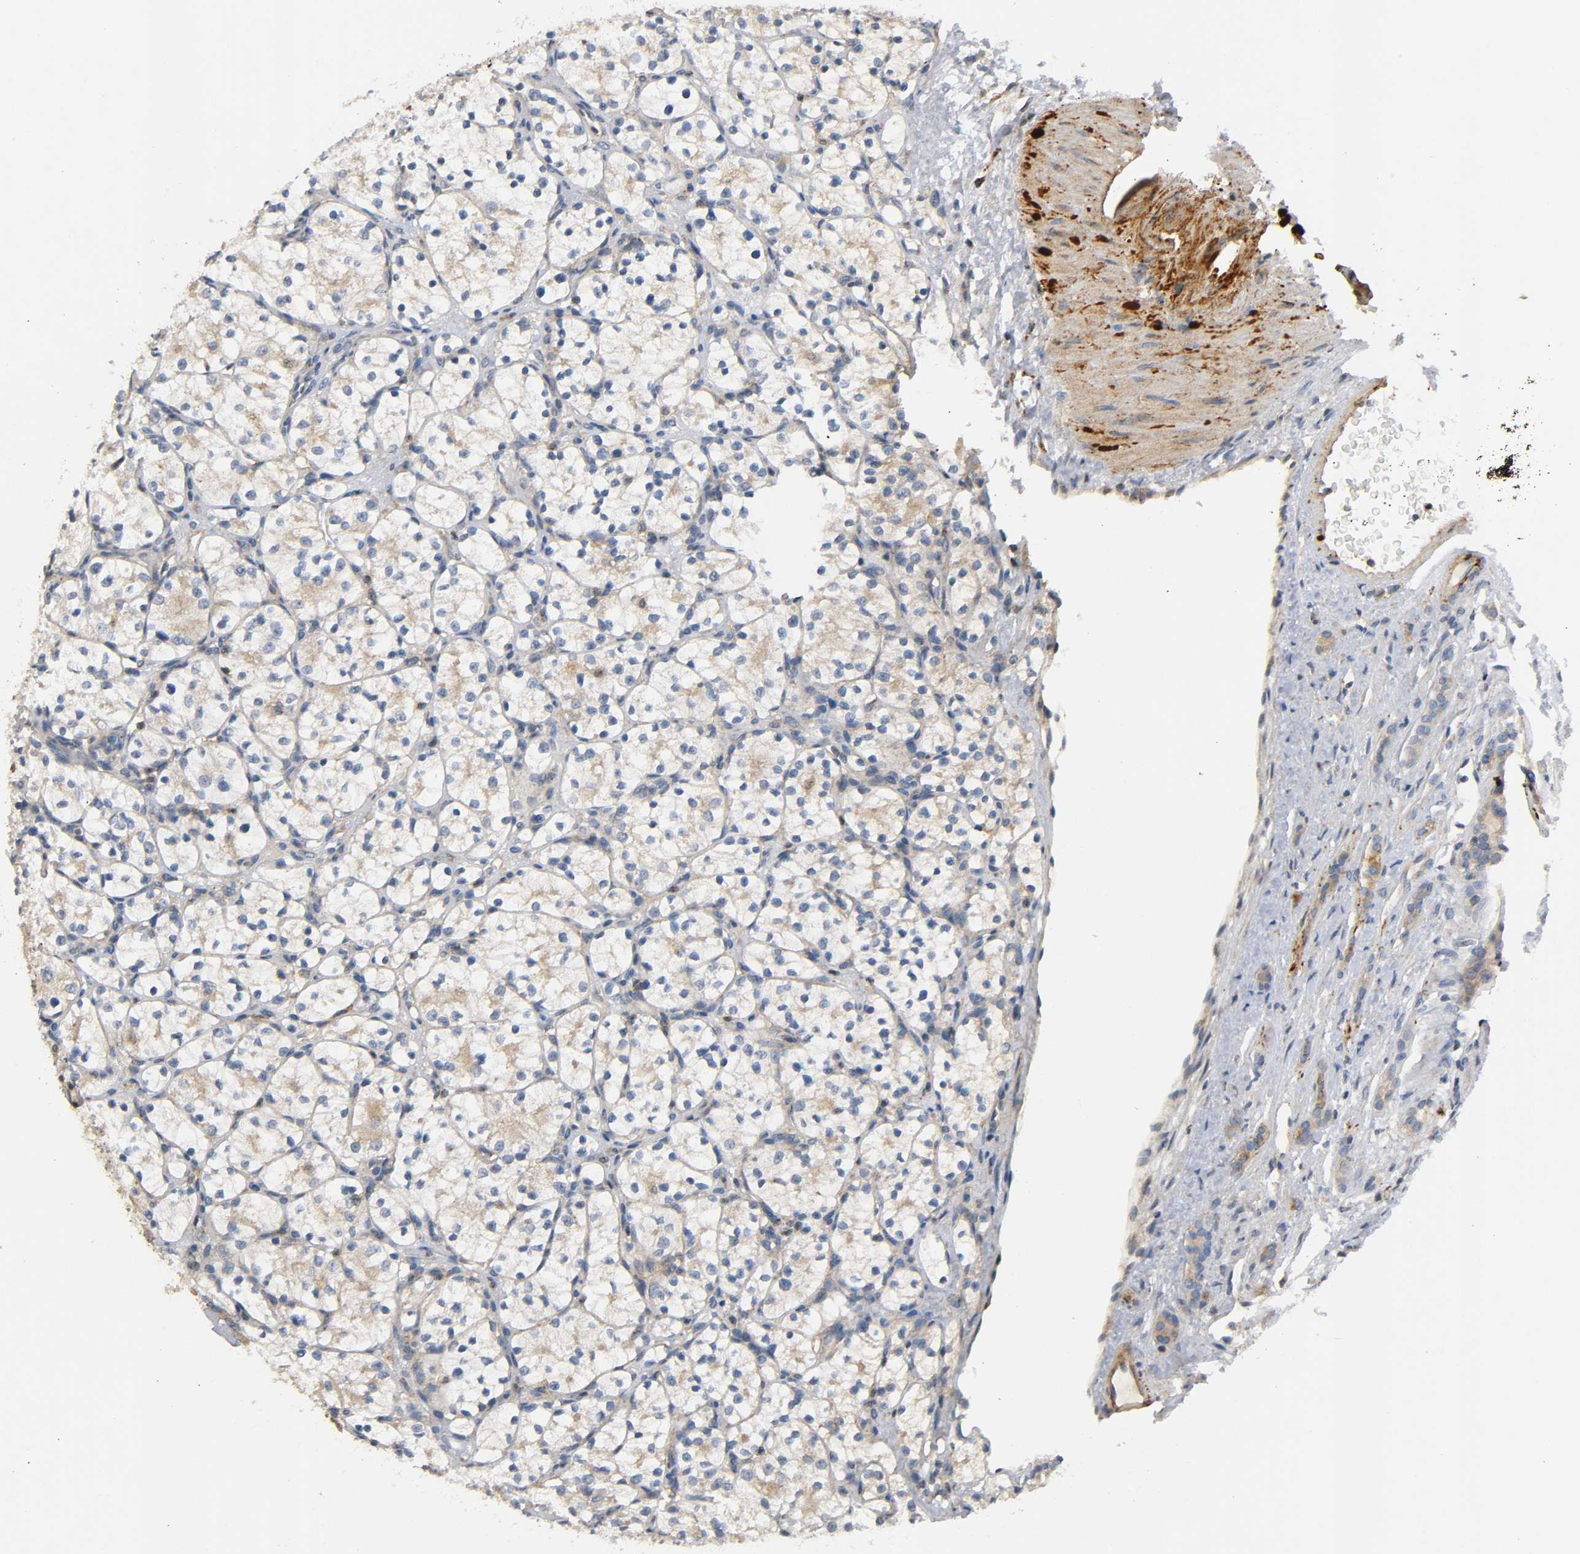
{"staining": {"intensity": "weak", "quantity": ">75%", "location": "cytoplasmic/membranous"}, "tissue": "renal cancer", "cell_type": "Tumor cells", "image_type": "cancer", "snomed": [{"axis": "morphology", "description": "Adenocarcinoma, NOS"}, {"axis": "topography", "description": "Kidney"}], "caption": "Protein staining demonstrates weak cytoplasmic/membranous positivity in about >75% of tumor cells in renal adenocarcinoma. The staining is performed using DAB brown chromogen to label protein expression. The nuclei are counter-stained blue using hematoxylin.", "gene": "IKBKB", "patient": {"sex": "female", "age": 60}}